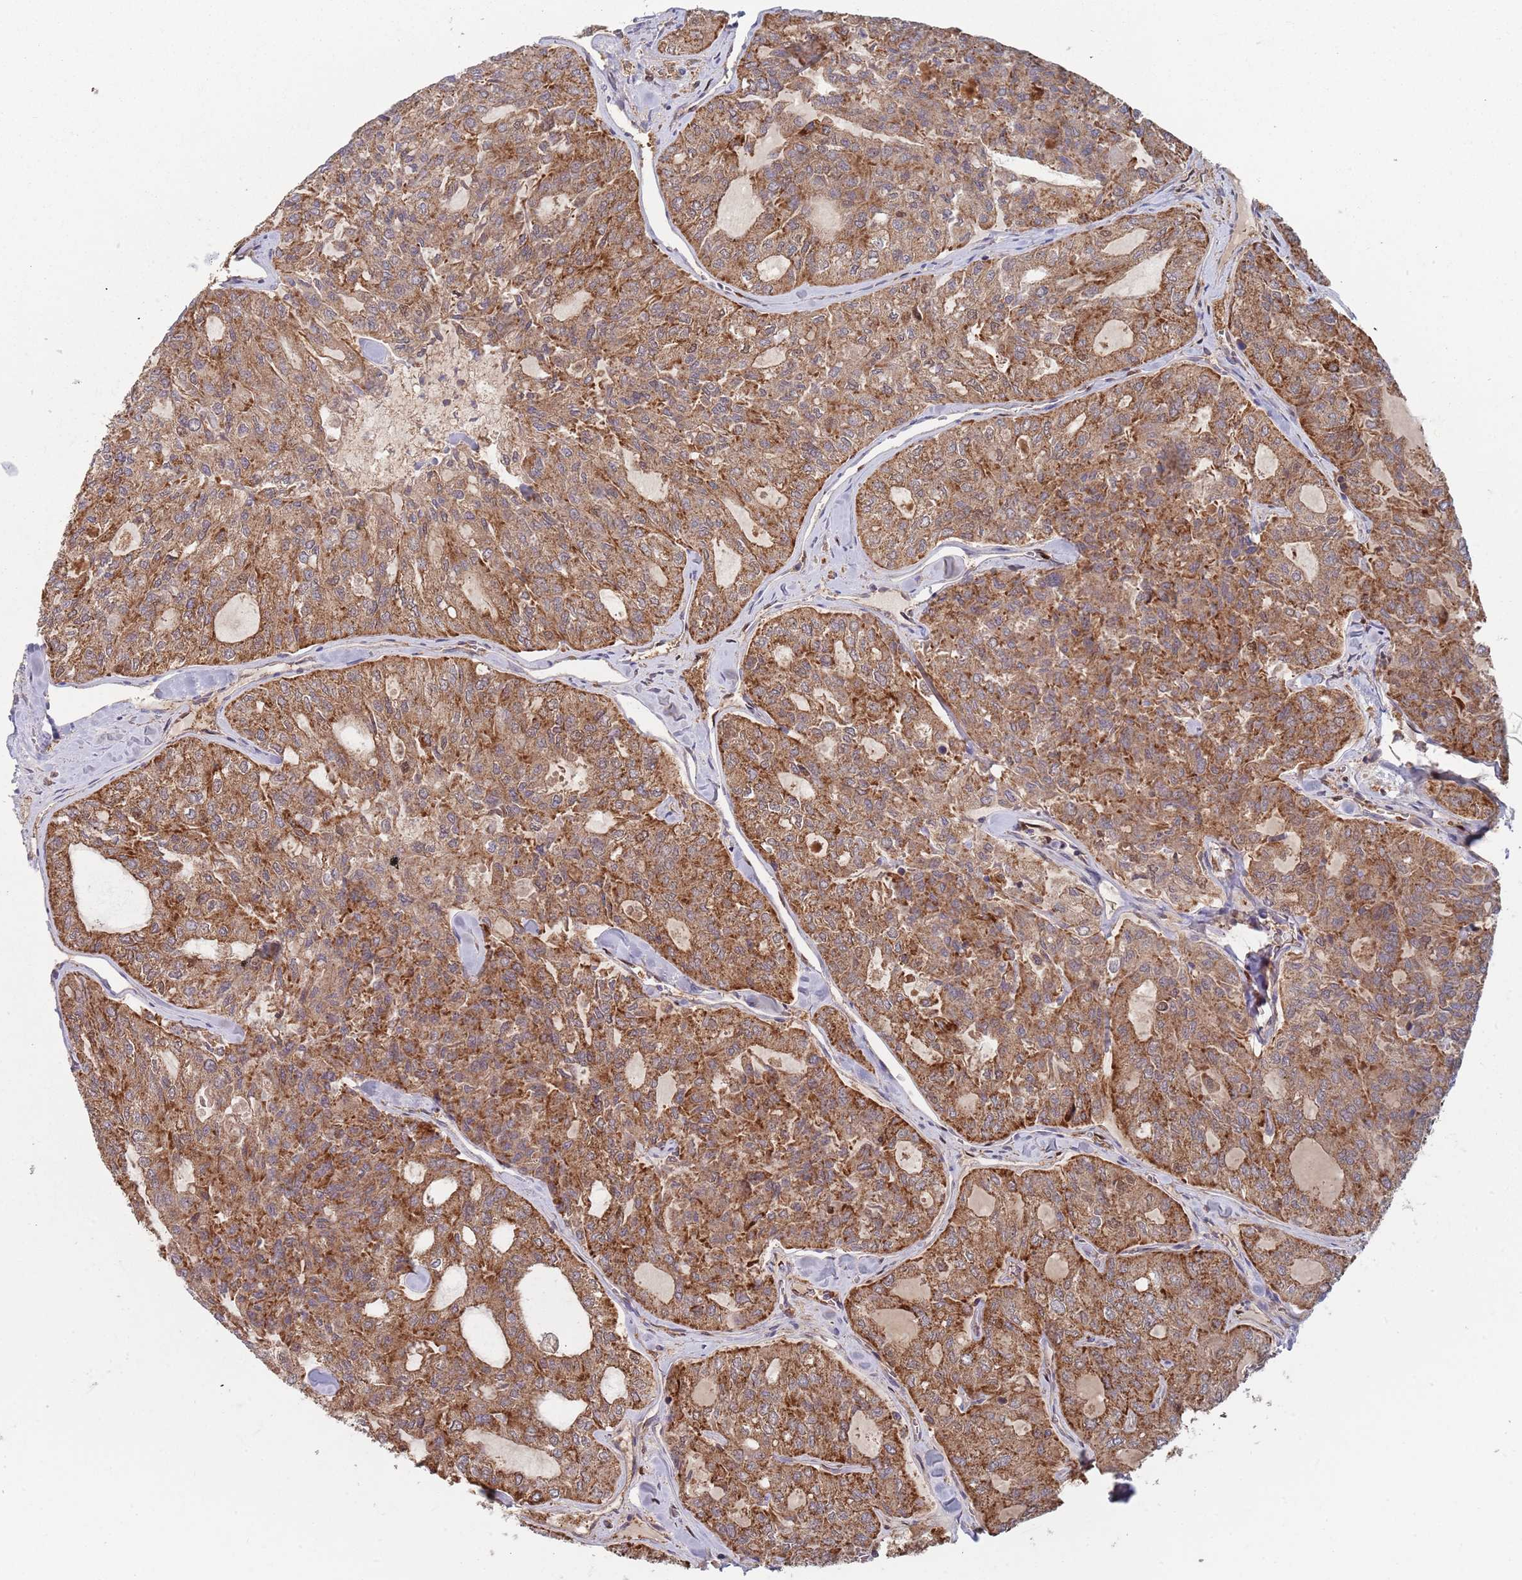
{"staining": {"intensity": "moderate", "quantity": ">75%", "location": "cytoplasmic/membranous,nuclear"}, "tissue": "thyroid cancer", "cell_type": "Tumor cells", "image_type": "cancer", "snomed": [{"axis": "morphology", "description": "Follicular adenoma carcinoma, NOS"}, {"axis": "topography", "description": "Thyroid gland"}], "caption": "Brown immunohistochemical staining in human follicular adenoma carcinoma (thyroid) exhibits moderate cytoplasmic/membranous and nuclear expression in approximately >75% of tumor cells.", "gene": "GDI2", "patient": {"sex": "male", "age": 75}}